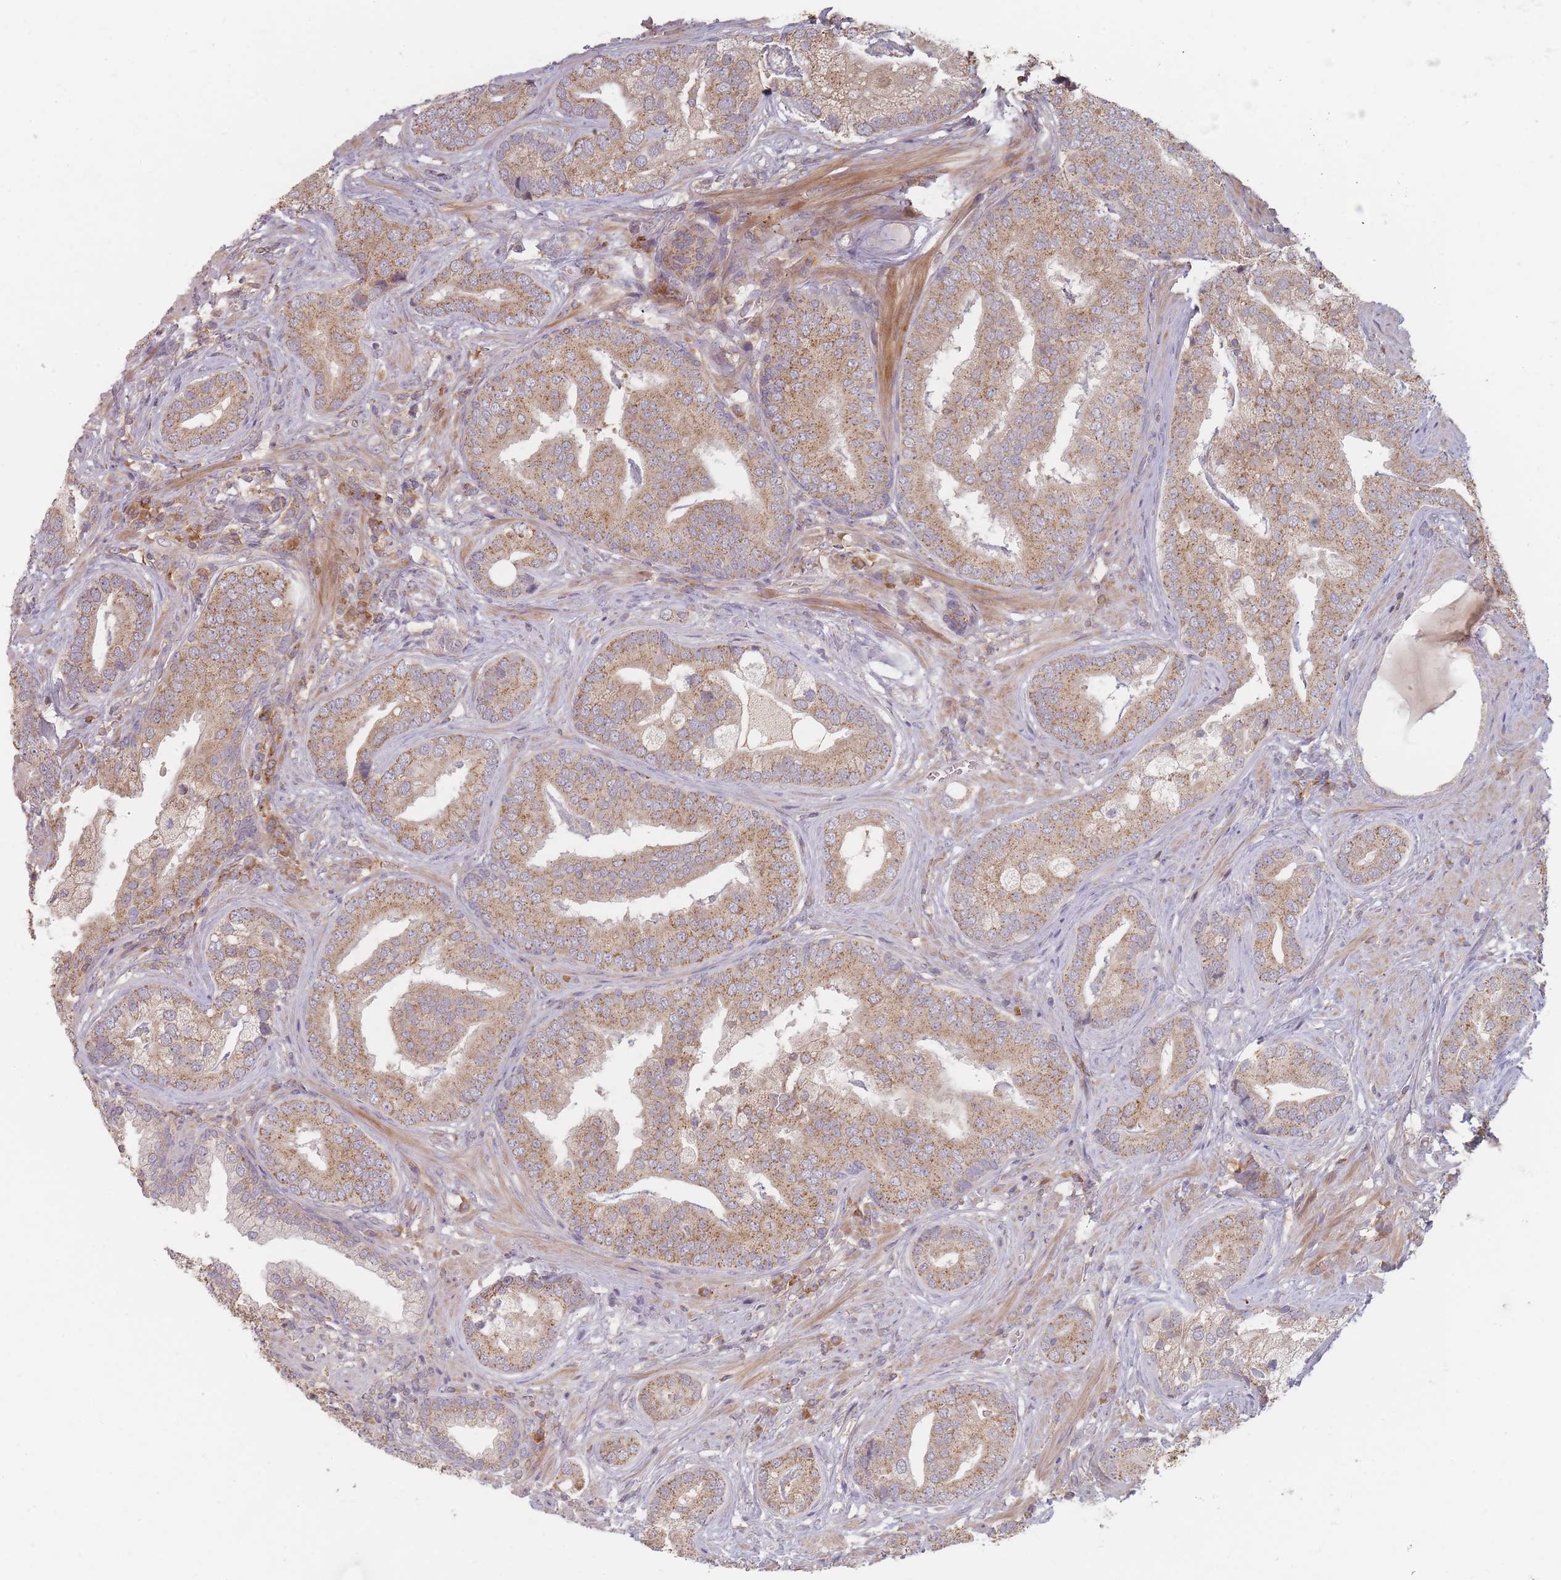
{"staining": {"intensity": "moderate", "quantity": ">75%", "location": "cytoplasmic/membranous"}, "tissue": "prostate cancer", "cell_type": "Tumor cells", "image_type": "cancer", "snomed": [{"axis": "morphology", "description": "Adenocarcinoma, High grade"}, {"axis": "topography", "description": "Prostate"}], "caption": "Prostate cancer (high-grade adenocarcinoma) stained with immunohistochemistry demonstrates moderate cytoplasmic/membranous staining in about >75% of tumor cells.", "gene": "SLC35F3", "patient": {"sex": "male", "age": 55}}